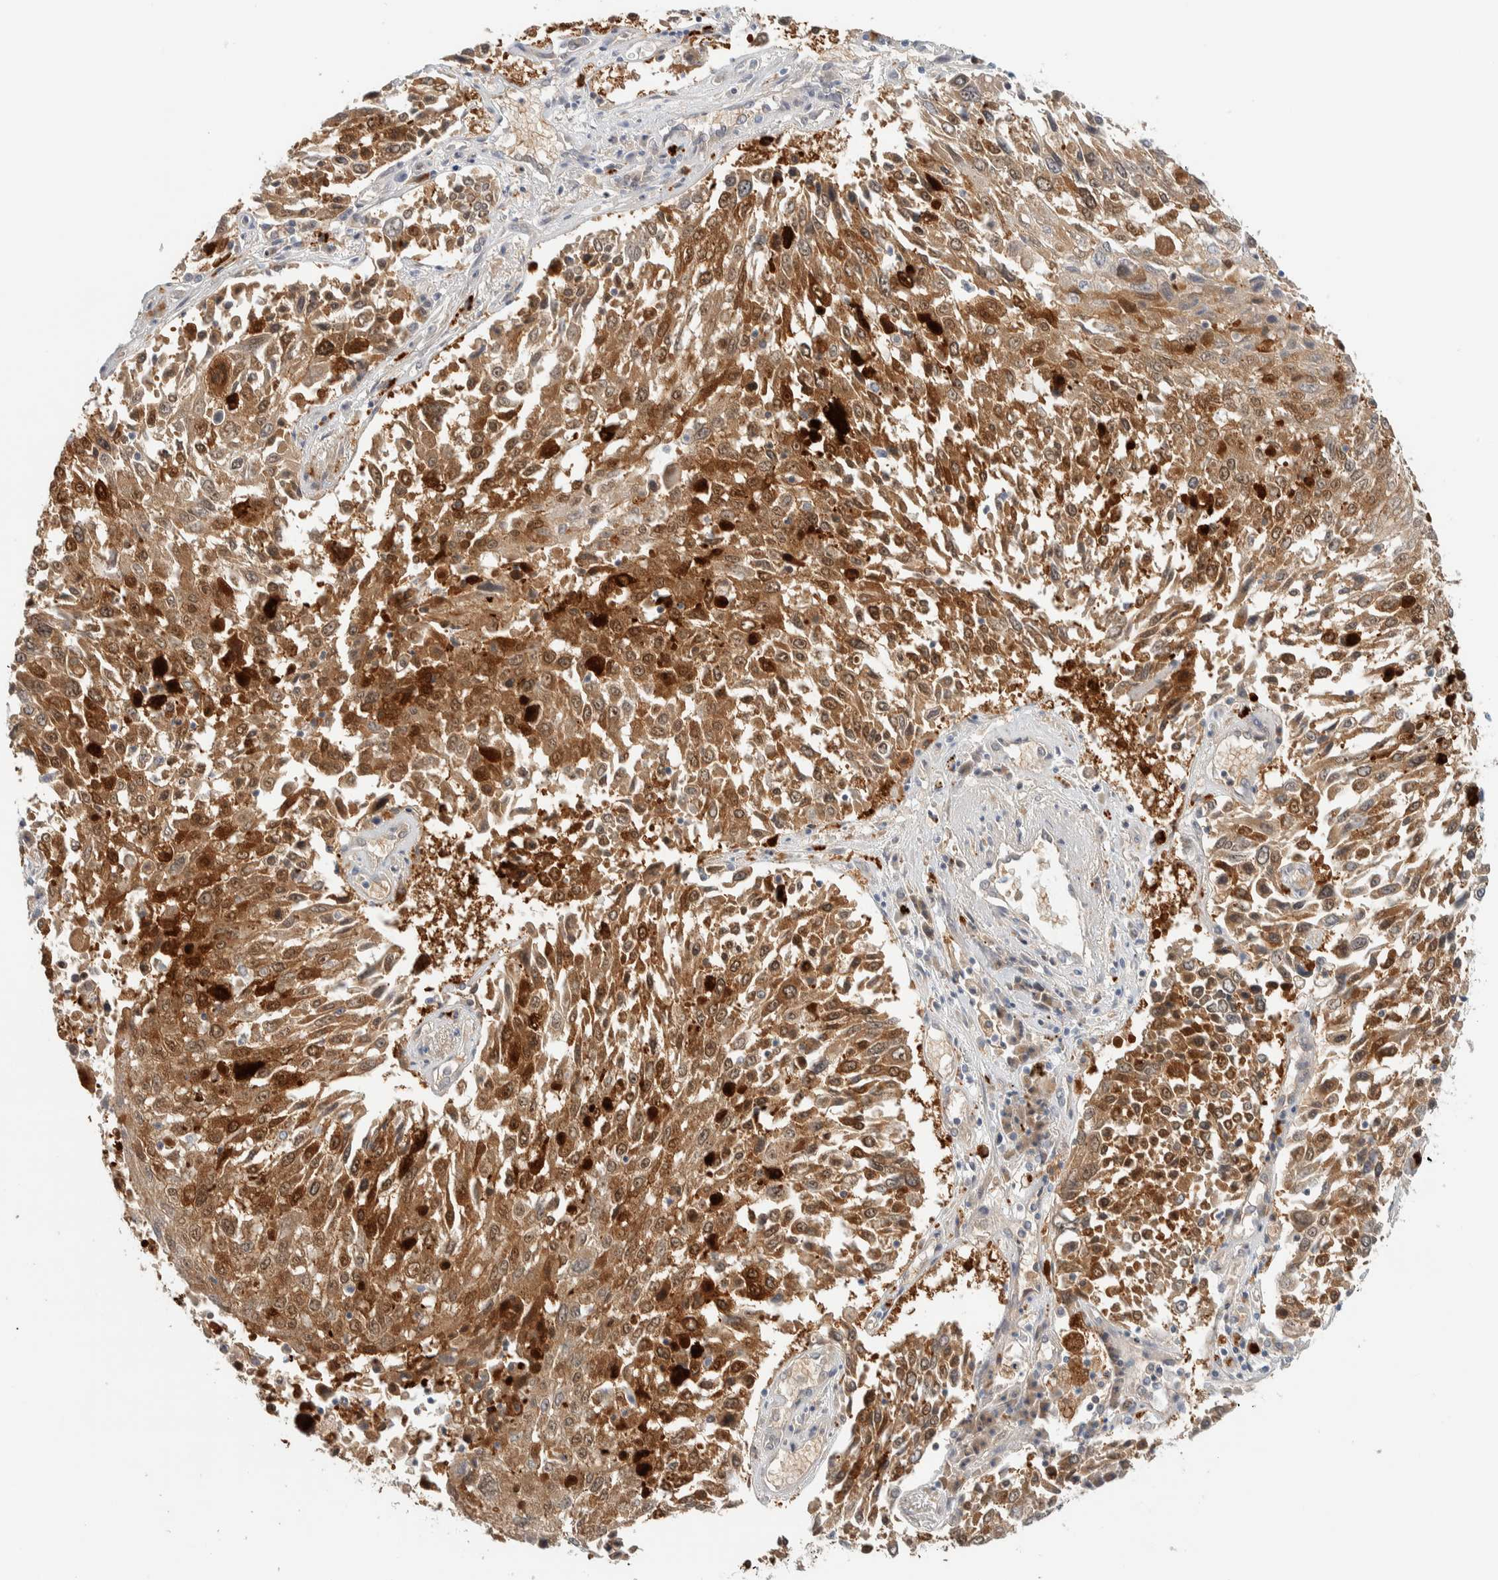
{"staining": {"intensity": "strong", "quantity": ">75%", "location": "cytoplasmic/membranous,nuclear"}, "tissue": "lung cancer", "cell_type": "Tumor cells", "image_type": "cancer", "snomed": [{"axis": "morphology", "description": "Squamous cell carcinoma, NOS"}, {"axis": "topography", "description": "Lung"}], "caption": "Human lung cancer (squamous cell carcinoma) stained with a brown dye shows strong cytoplasmic/membranous and nuclear positive staining in approximately >75% of tumor cells.", "gene": "GCLM", "patient": {"sex": "male", "age": 65}}